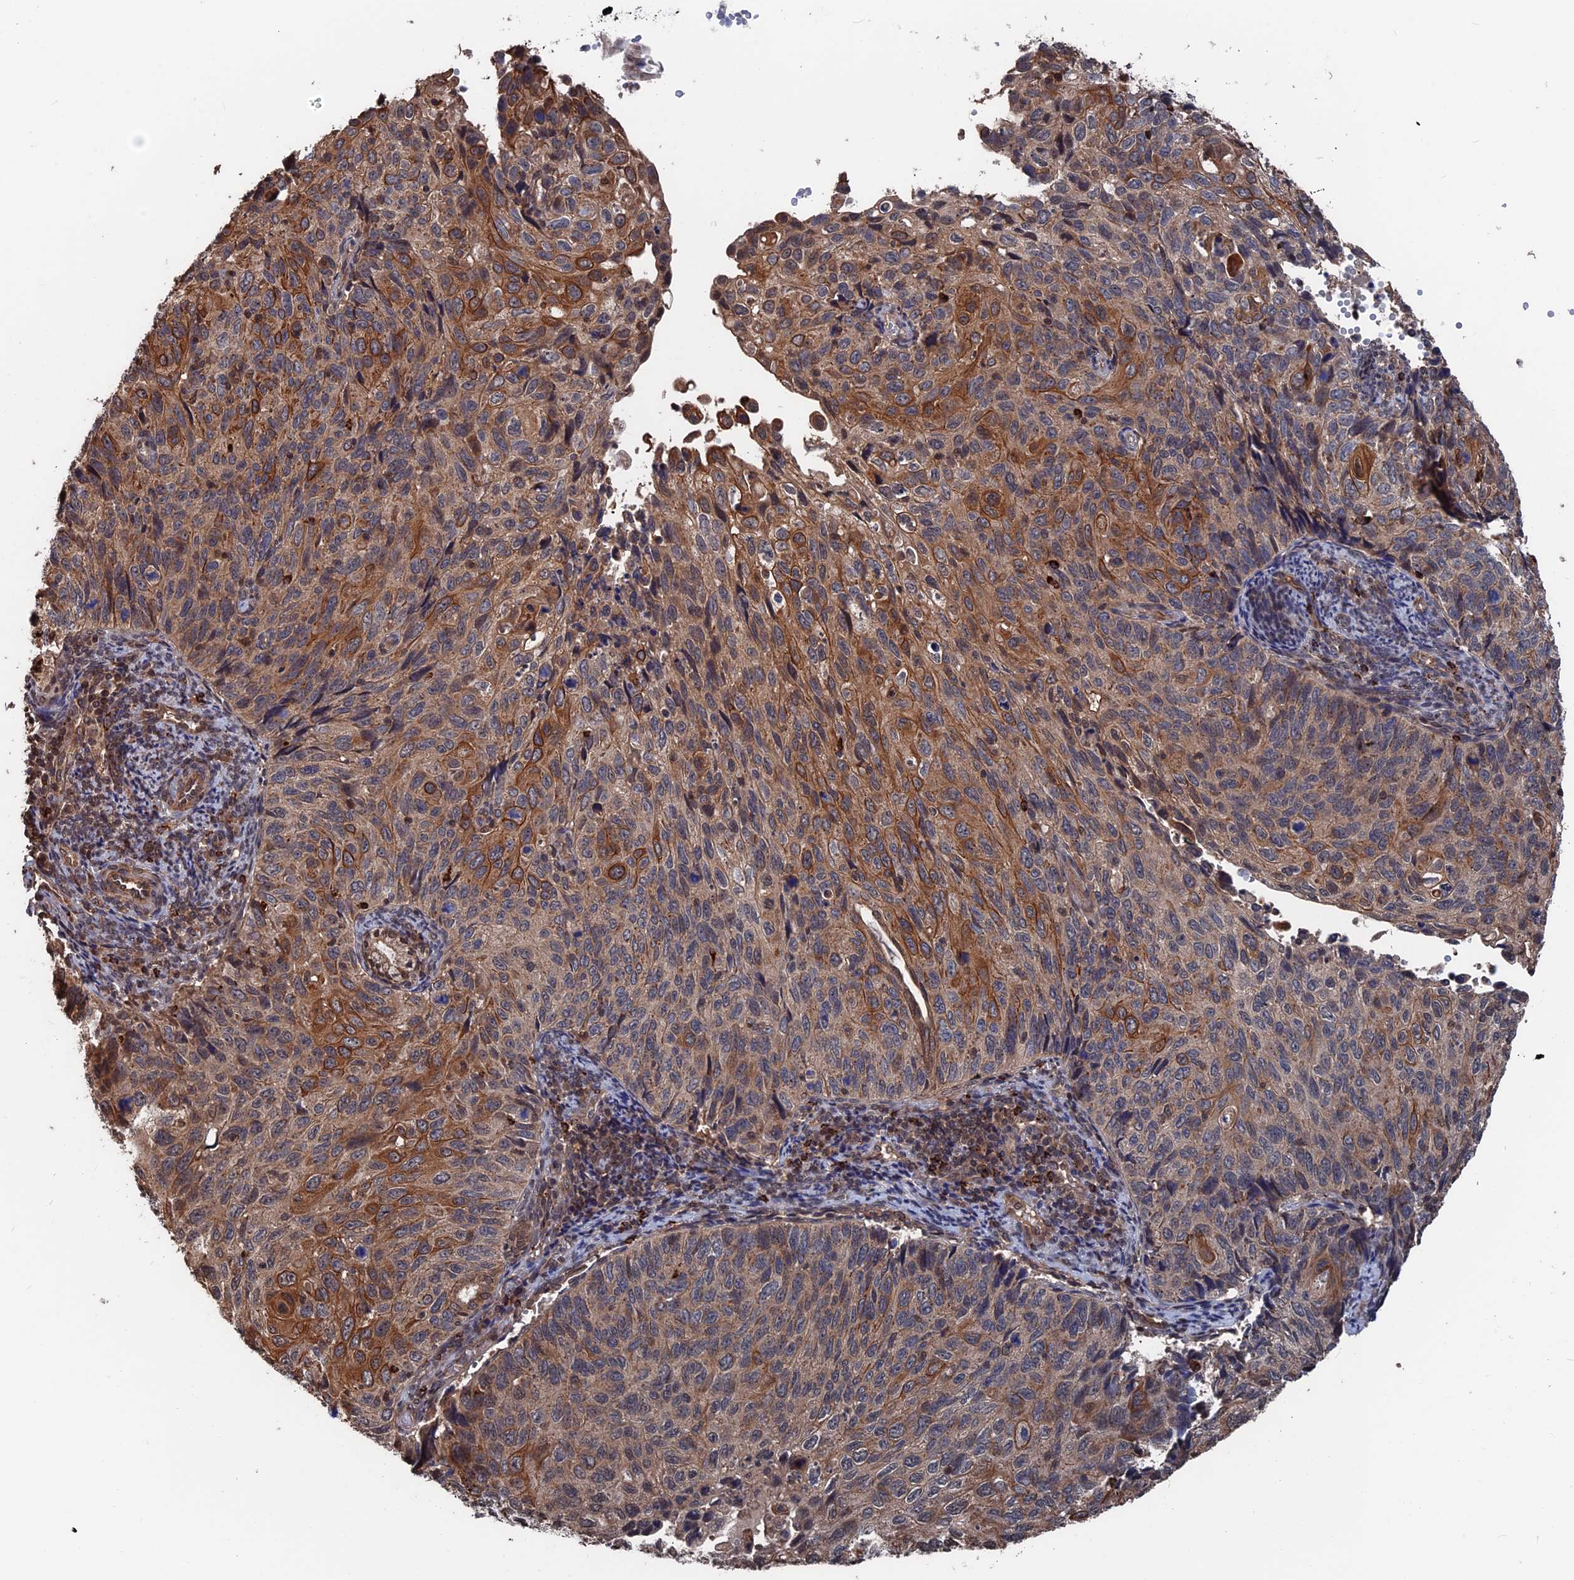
{"staining": {"intensity": "moderate", "quantity": "<25%", "location": "cytoplasmic/membranous"}, "tissue": "cervical cancer", "cell_type": "Tumor cells", "image_type": "cancer", "snomed": [{"axis": "morphology", "description": "Squamous cell carcinoma, NOS"}, {"axis": "topography", "description": "Cervix"}], "caption": "This histopathology image demonstrates cervical cancer (squamous cell carcinoma) stained with immunohistochemistry to label a protein in brown. The cytoplasmic/membranous of tumor cells show moderate positivity for the protein. Nuclei are counter-stained blue.", "gene": "PDE12", "patient": {"sex": "female", "age": 70}}